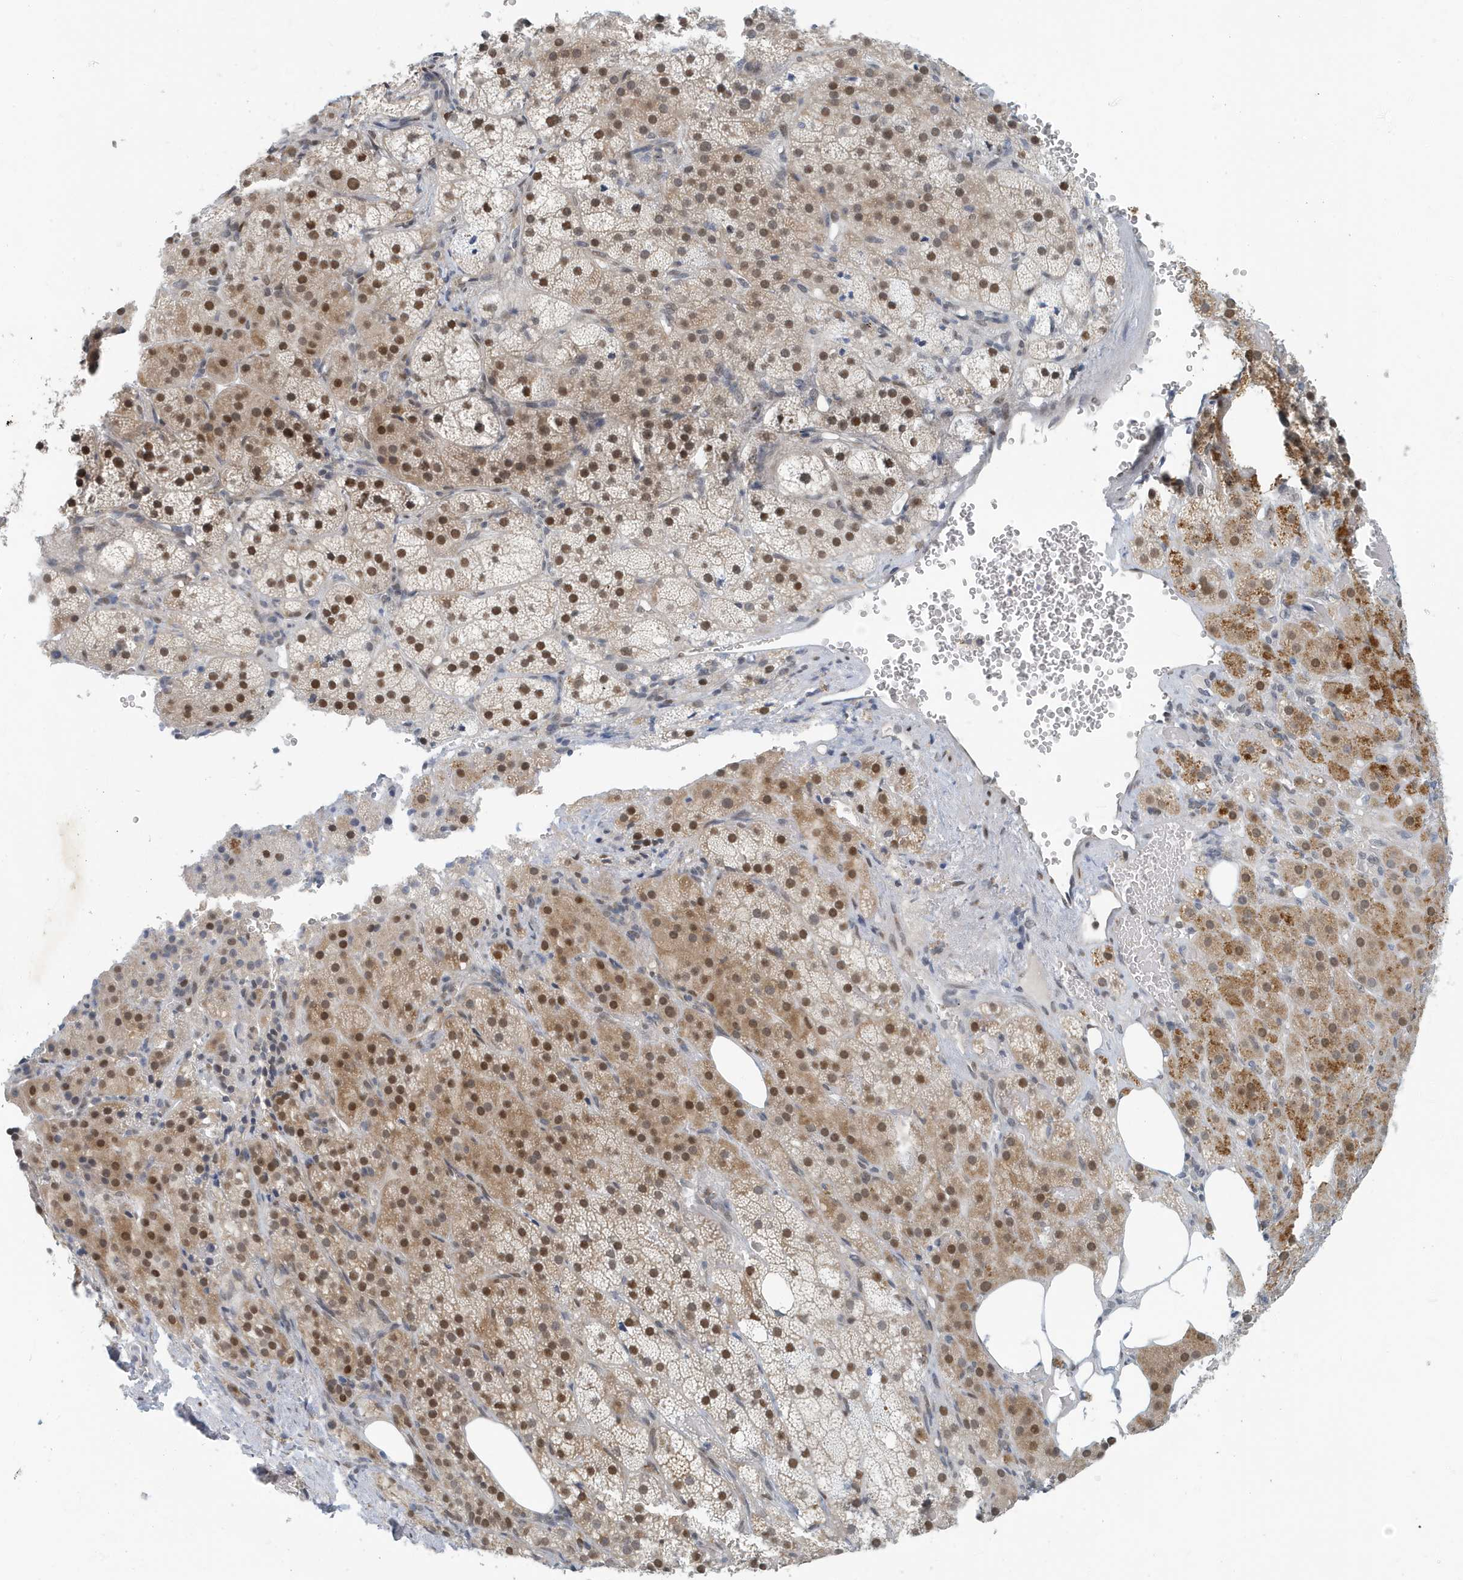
{"staining": {"intensity": "strong", "quantity": ">75%", "location": "cytoplasmic/membranous,nuclear"}, "tissue": "adrenal gland", "cell_type": "Glandular cells", "image_type": "normal", "snomed": [{"axis": "morphology", "description": "Normal tissue, NOS"}, {"axis": "topography", "description": "Adrenal gland"}], "caption": "Unremarkable adrenal gland was stained to show a protein in brown. There is high levels of strong cytoplasmic/membranous,nuclear expression in about >75% of glandular cells. Using DAB (brown) and hematoxylin (blue) stains, captured at high magnification using brightfield microscopy.", "gene": "KIF15", "patient": {"sex": "female", "age": 59}}